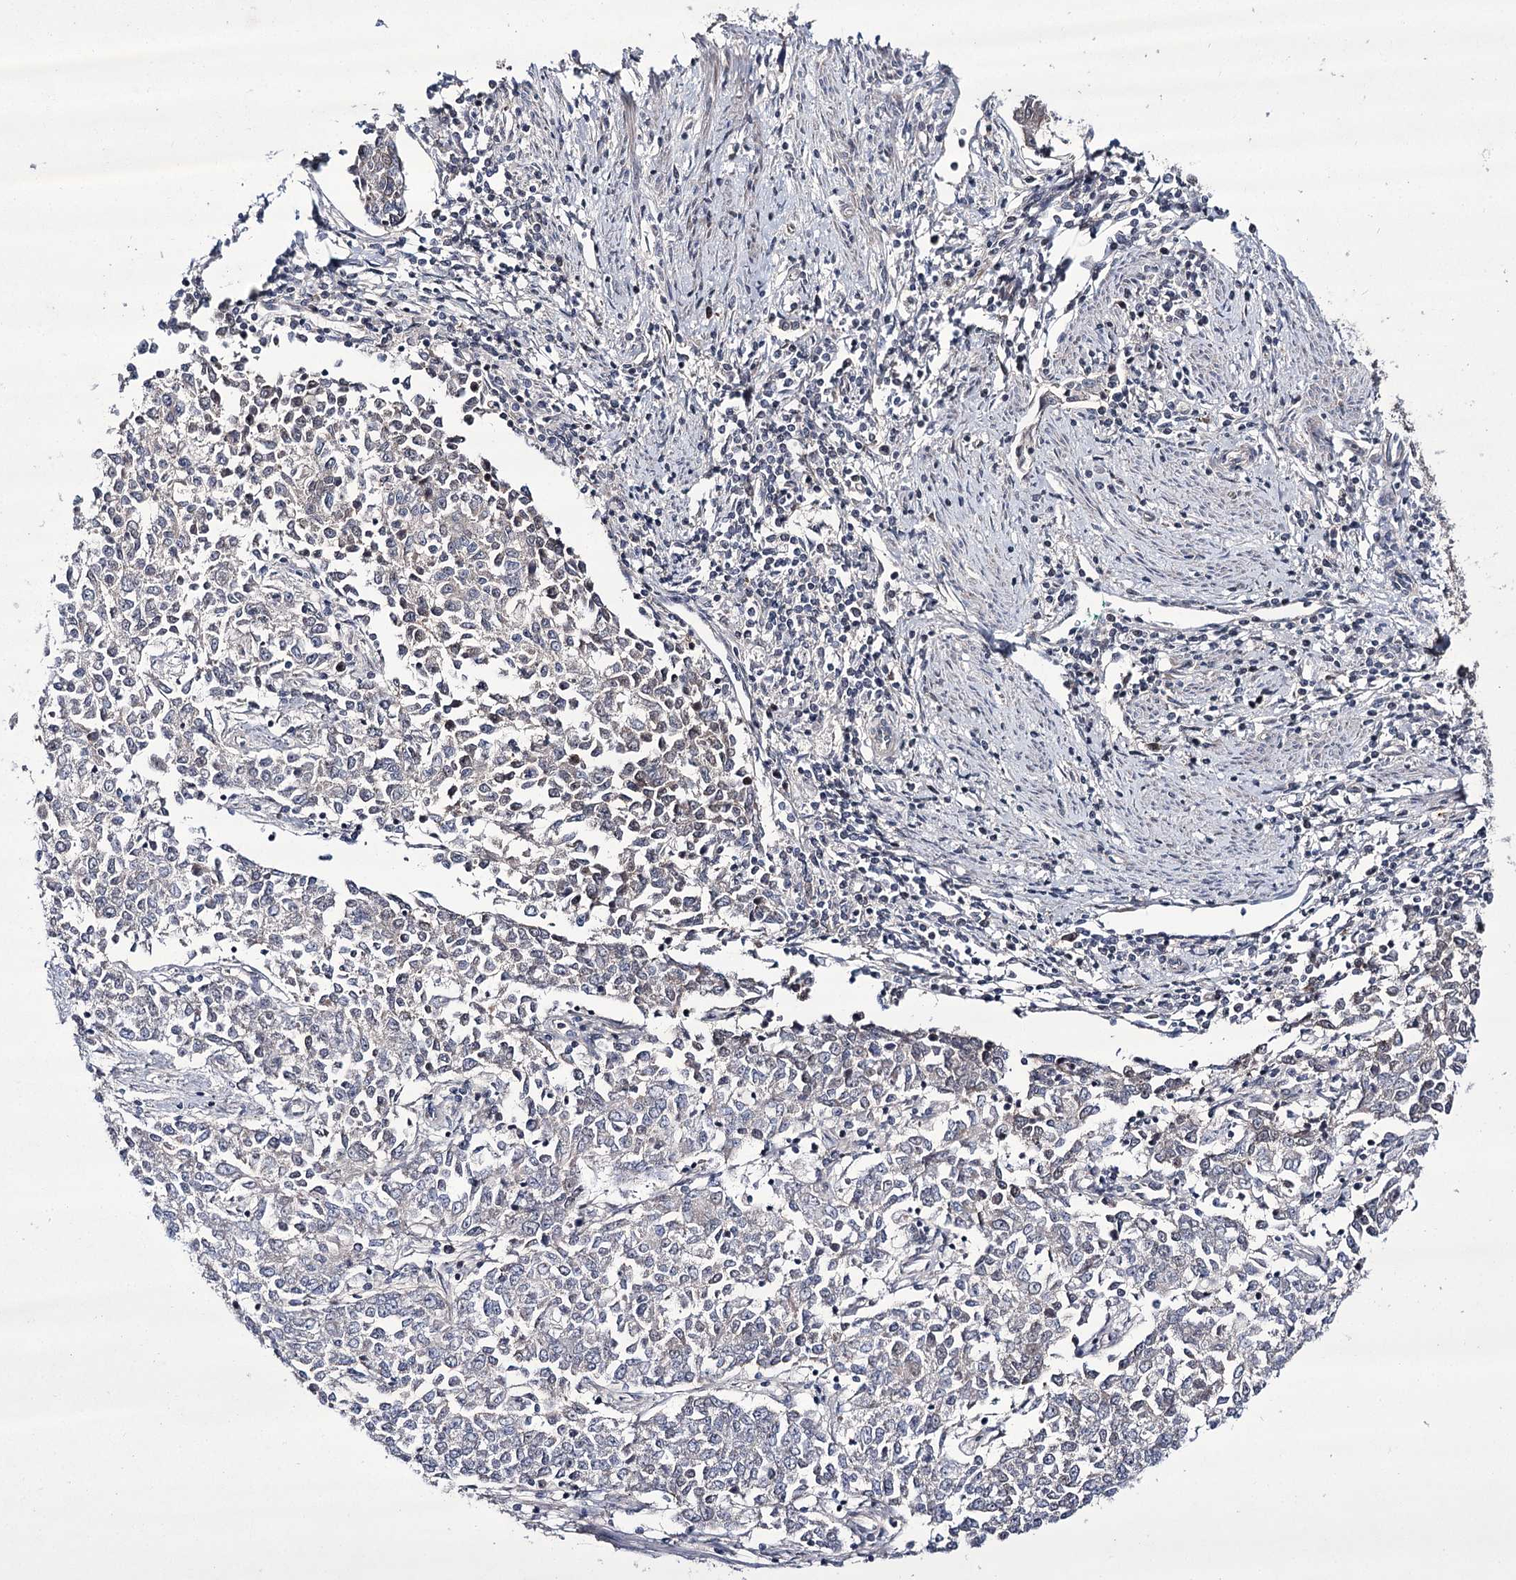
{"staining": {"intensity": "negative", "quantity": "none", "location": "none"}, "tissue": "endometrial cancer", "cell_type": "Tumor cells", "image_type": "cancer", "snomed": [{"axis": "morphology", "description": "Adenocarcinoma, NOS"}, {"axis": "topography", "description": "Endometrium"}], "caption": "Immunohistochemistry (IHC) photomicrograph of endometrial cancer (adenocarcinoma) stained for a protein (brown), which exhibits no staining in tumor cells. (Stains: DAB immunohistochemistry with hematoxylin counter stain, Microscopy: brightfield microscopy at high magnification).", "gene": "HOXC11", "patient": {"sex": "female", "age": 50}}